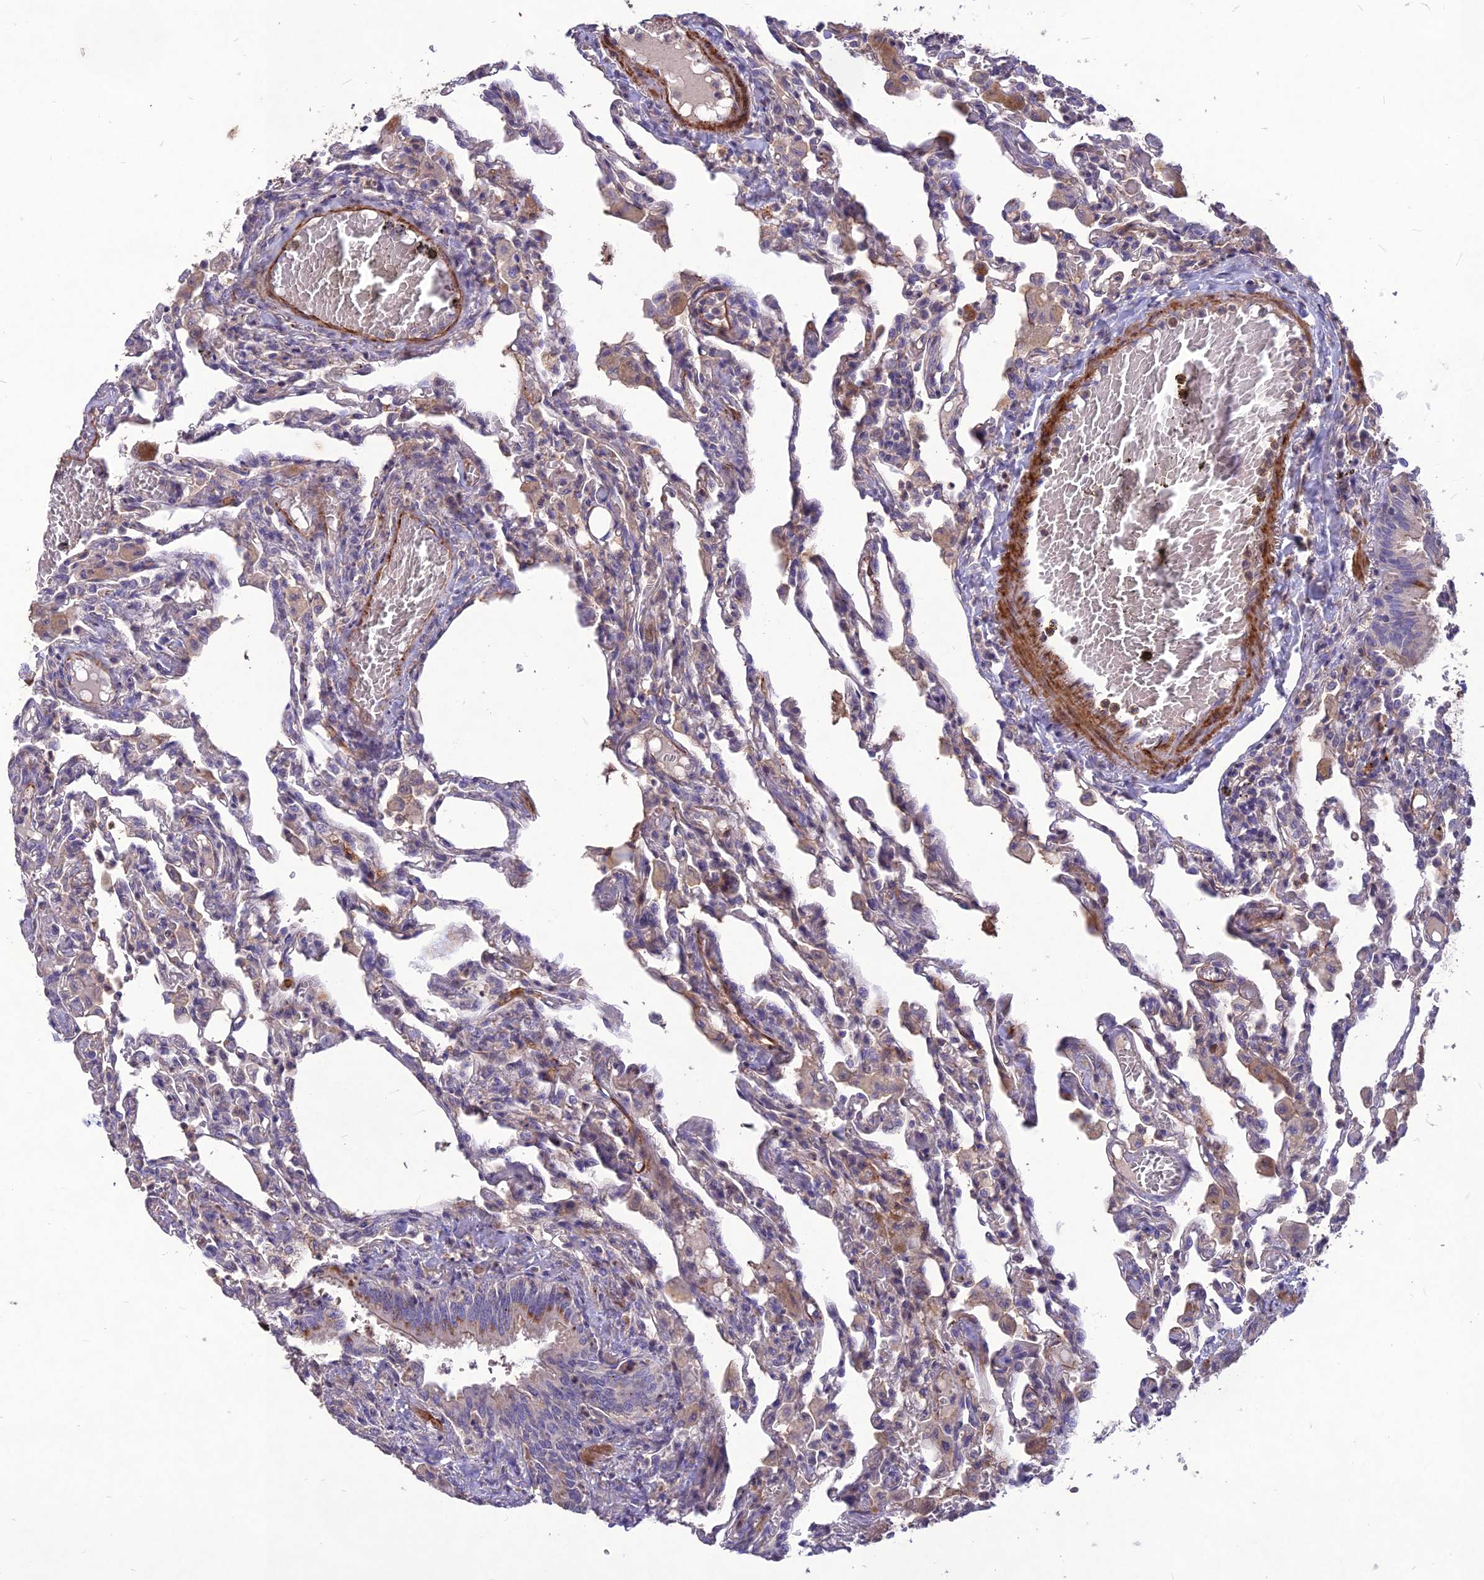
{"staining": {"intensity": "negative", "quantity": "none", "location": "none"}, "tissue": "lung", "cell_type": "Alveolar cells", "image_type": "normal", "snomed": [{"axis": "morphology", "description": "Normal tissue, NOS"}, {"axis": "topography", "description": "Bronchus"}, {"axis": "topography", "description": "Lung"}], "caption": "High magnification brightfield microscopy of unremarkable lung stained with DAB (brown) and counterstained with hematoxylin (blue): alveolar cells show no significant positivity. (DAB IHC, high magnification).", "gene": "CLUH", "patient": {"sex": "female", "age": 49}}